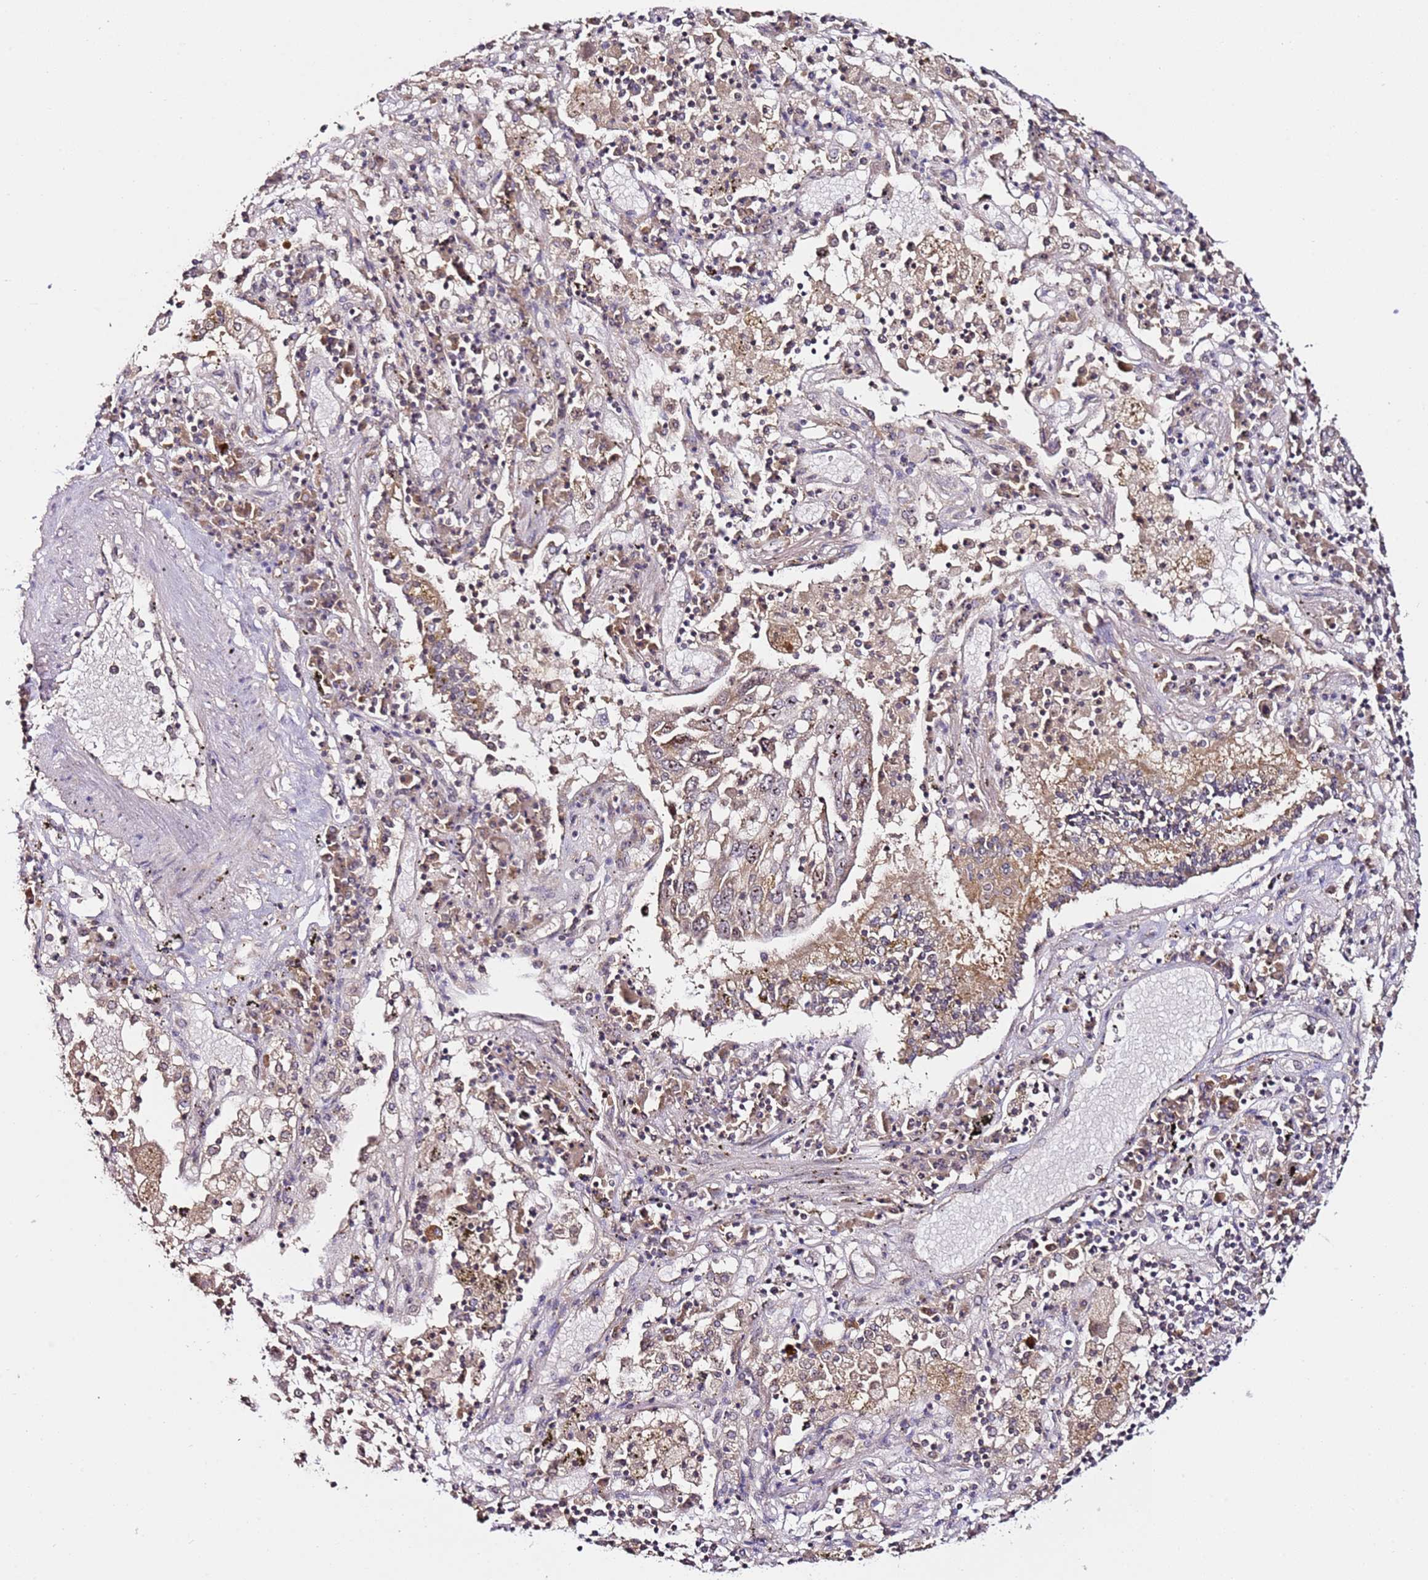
{"staining": {"intensity": "moderate", "quantity": ">75%", "location": "cytoplasmic/membranous,nuclear"}, "tissue": "lung cancer", "cell_type": "Tumor cells", "image_type": "cancer", "snomed": [{"axis": "morphology", "description": "Squamous cell carcinoma, NOS"}, {"axis": "topography", "description": "Lung"}], "caption": "Protein expression analysis of lung cancer (squamous cell carcinoma) exhibits moderate cytoplasmic/membranous and nuclear positivity in approximately >75% of tumor cells. Immunohistochemistry stains the protein of interest in brown and the nuclei are stained blue.", "gene": "DDX27", "patient": {"sex": "male", "age": 65}}